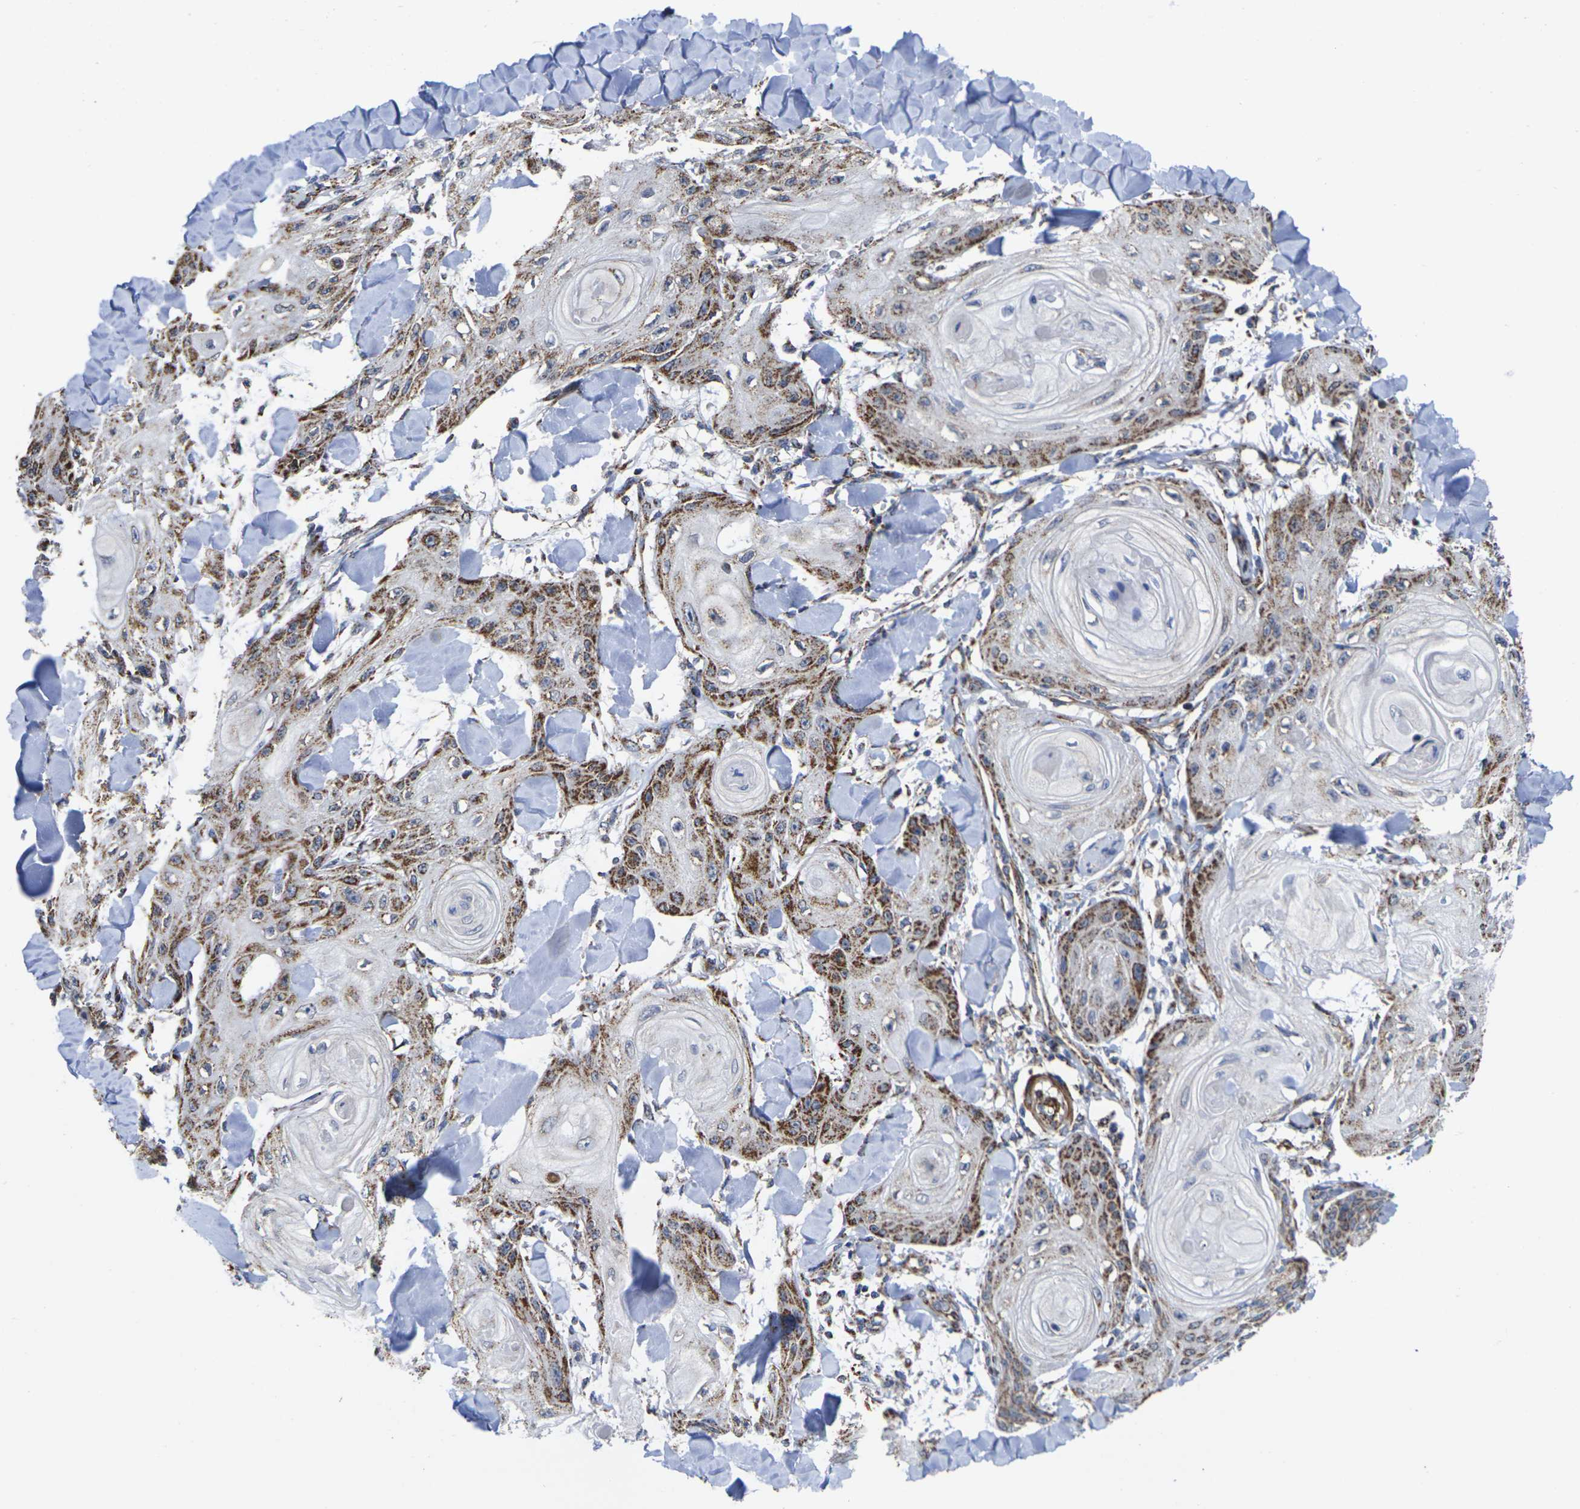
{"staining": {"intensity": "strong", "quantity": ">75%", "location": "cytoplasmic/membranous"}, "tissue": "skin cancer", "cell_type": "Tumor cells", "image_type": "cancer", "snomed": [{"axis": "morphology", "description": "Squamous cell carcinoma, NOS"}, {"axis": "topography", "description": "Skin"}], "caption": "Protein expression analysis of squamous cell carcinoma (skin) demonstrates strong cytoplasmic/membranous positivity in about >75% of tumor cells.", "gene": "P2RY11", "patient": {"sex": "male", "age": 74}}